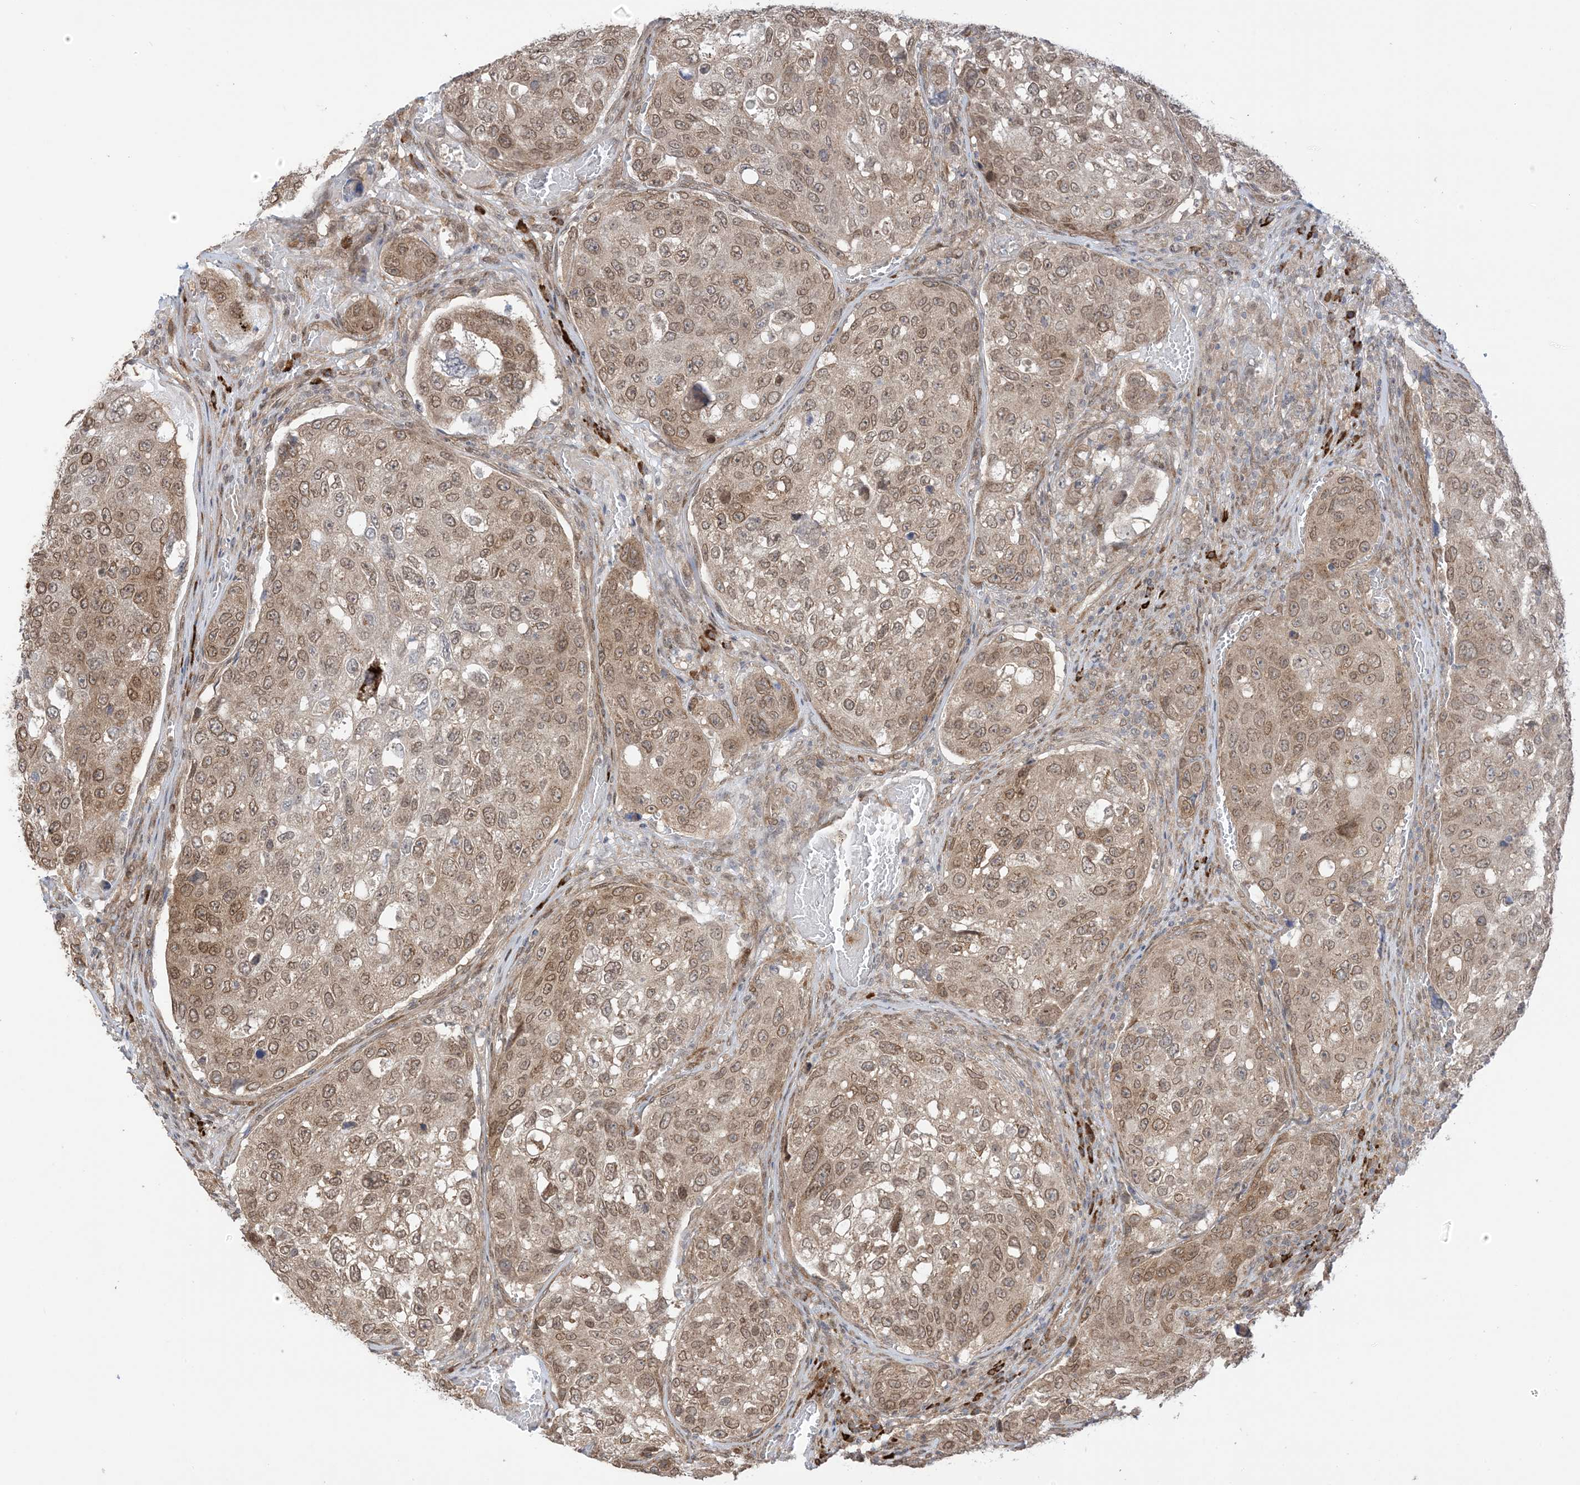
{"staining": {"intensity": "moderate", "quantity": "25%-75%", "location": "cytoplasmic/membranous,nuclear"}, "tissue": "urothelial cancer", "cell_type": "Tumor cells", "image_type": "cancer", "snomed": [{"axis": "morphology", "description": "Urothelial carcinoma, High grade"}, {"axis": "topography", "description": "Lymph node"}, {"axis": "topography", "description": "Urinary bladder"}], "caption": "A histopathology image of human high-grade urothelial carcinoma stained for a protein reveals moderate cytoplasmic/membranous and nuclear brown staining in tumor cells.", "gene": "UBE2E2", "patient": {"sex": "male", "age": 51}}